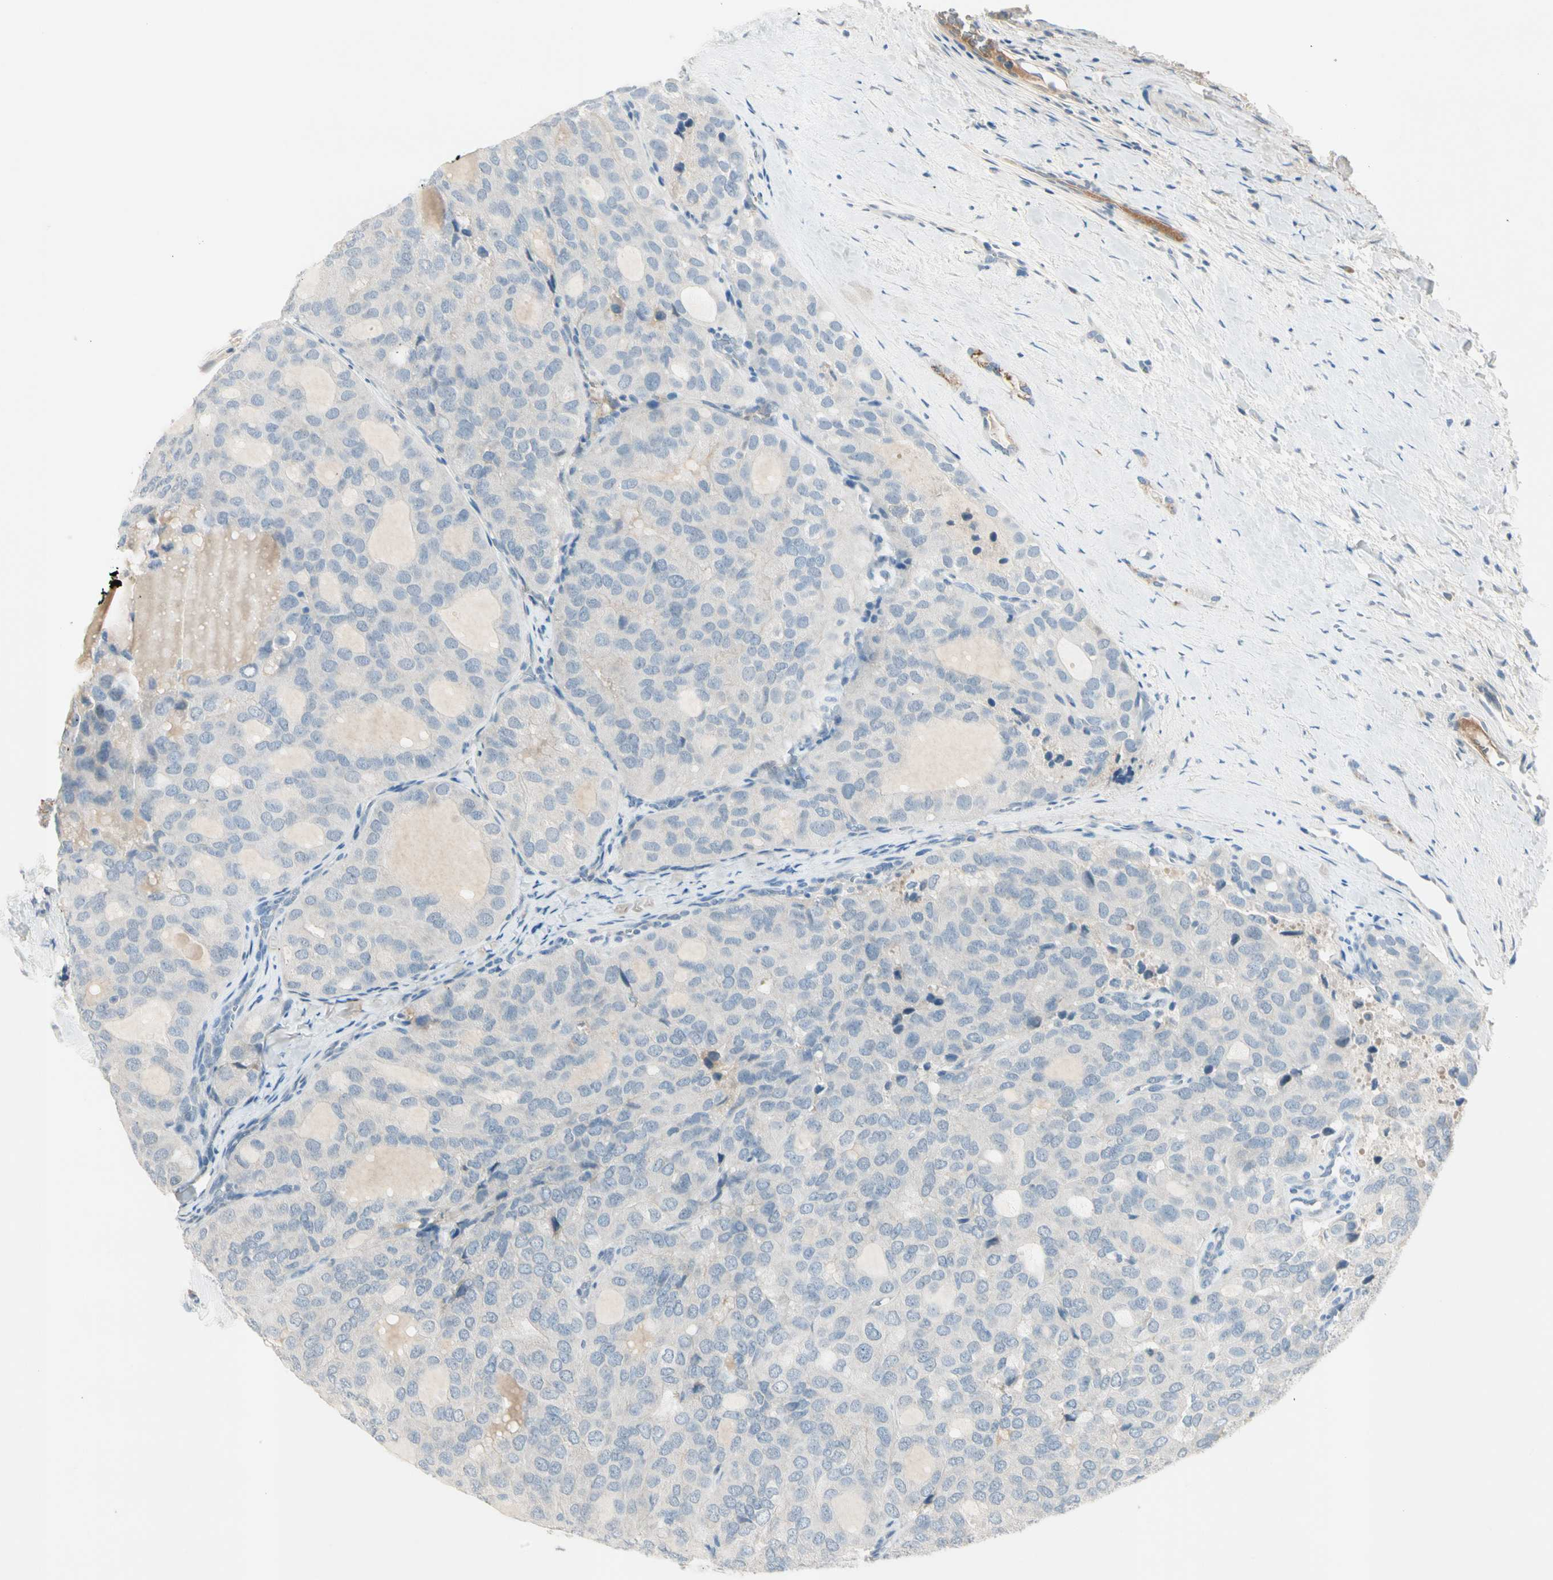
{"staining": {"intensity": "negative", "quantity": "none", "location": "none"}, "tissue": "thyroid cancer", "cell_type": "Tumor cells", "image_type": "cancer", "snomed": [{"axis": "morphology", "description": "Follicular adenoma carcinoma, NOS"}, {"axis": "topography", "description": "Thyroid gland"}], "caption": "This is an immunohistochemistry (IHC) image of human thyroid cancer. There is no positivity in tumor cells.", "gene": "SERPIND1", "patient": {"sex": "male", "age": 75}}